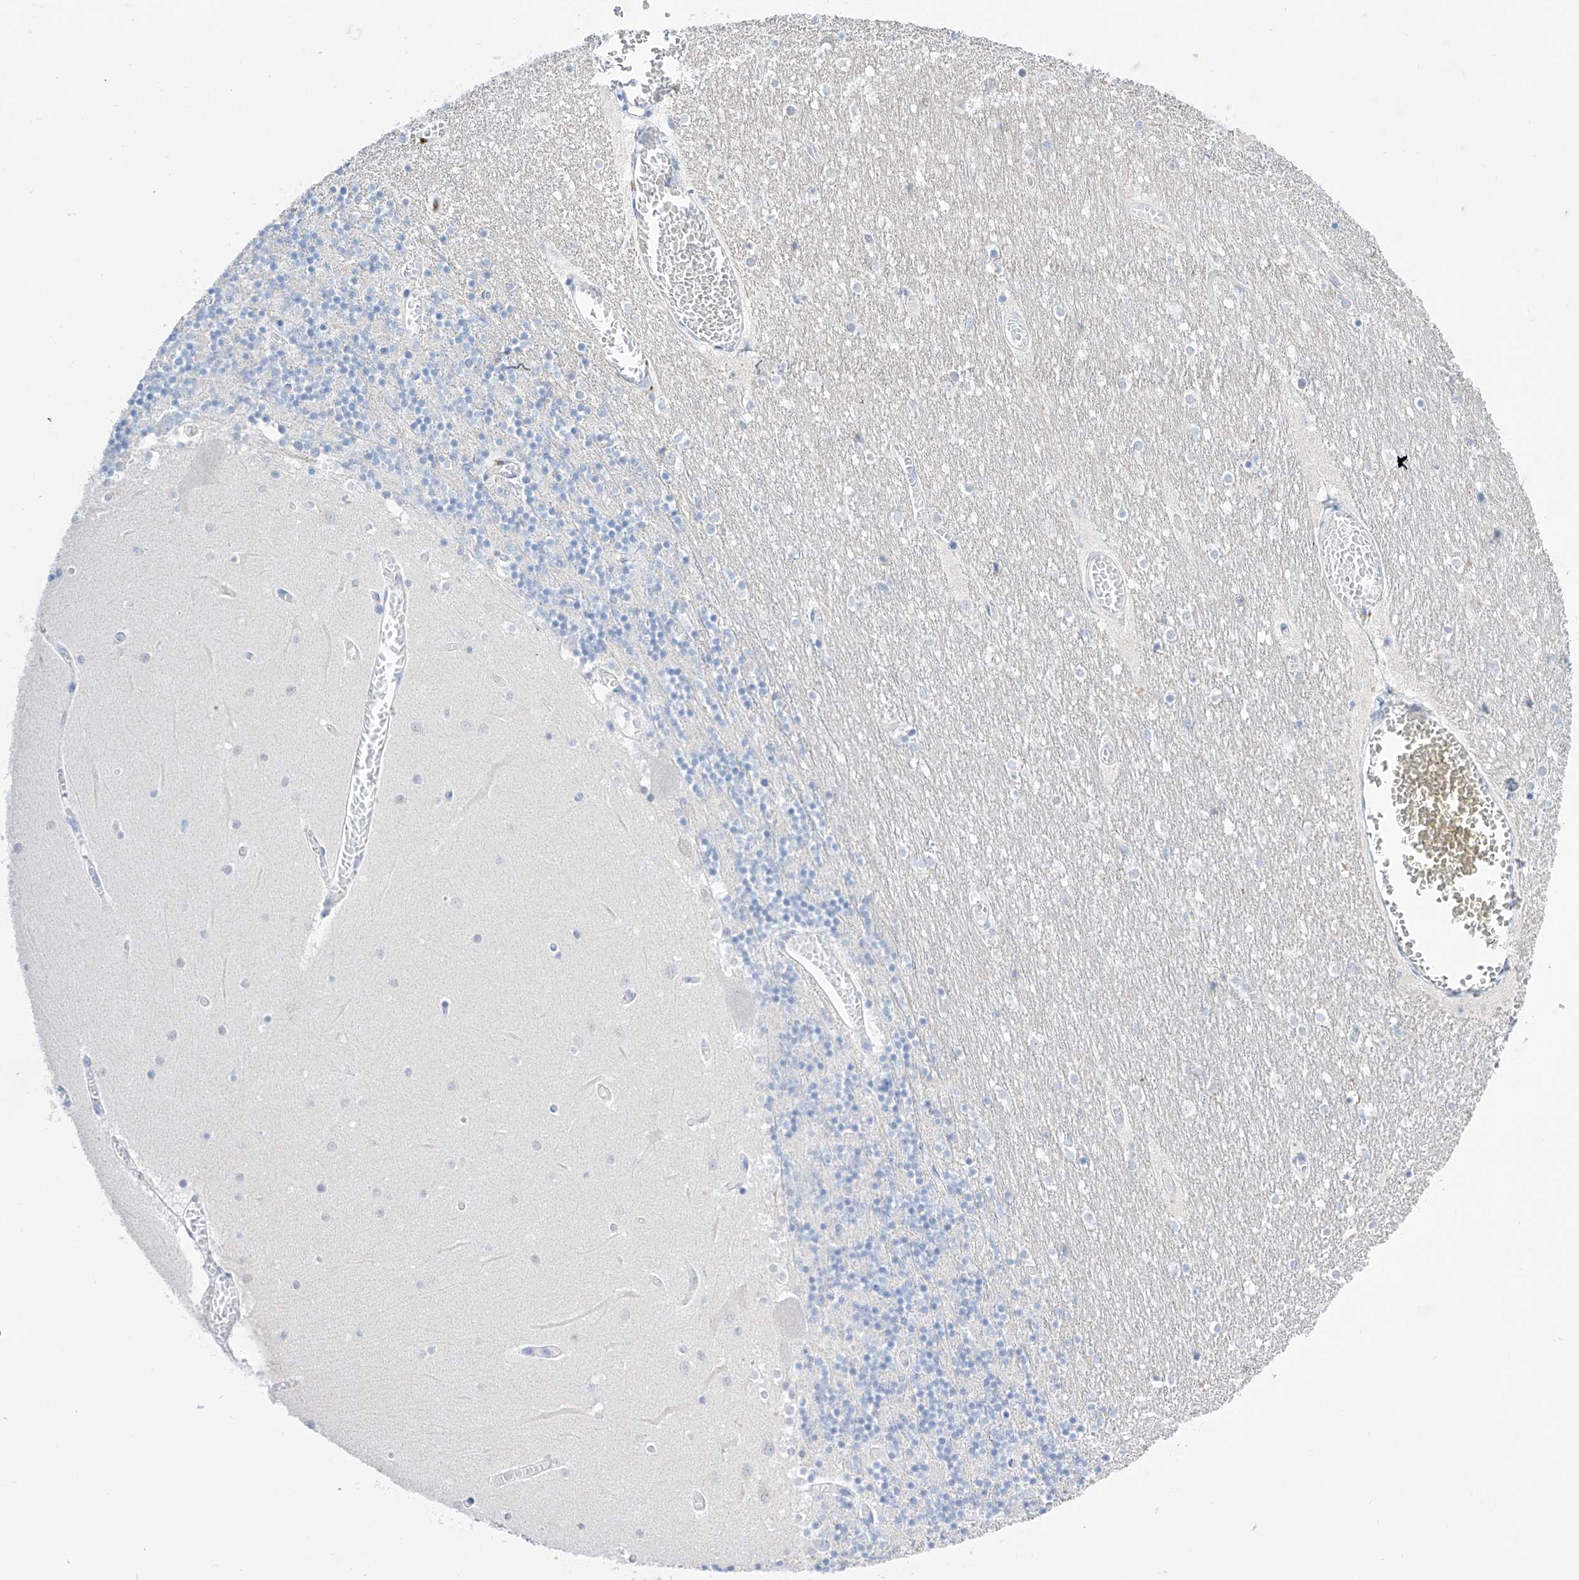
{"staining": {"intensity": "negative", "quantity": "none", "location": "none"}, "tissue": "cerebellum", "cell_type": "Cells in granular layer", "image_type": "normal", "snomed": [{"axis": "morphology", "description": "Normal tissue, NOS"}, {"axis": "topography", "description": "Cerebellum"}], "caption": "The immunohistochemistry micrograph has no significant staining in cells in granular layer of cerebellum.", "gene": "TM7SF2", "patient": {"sex": "female", "age": 28}}